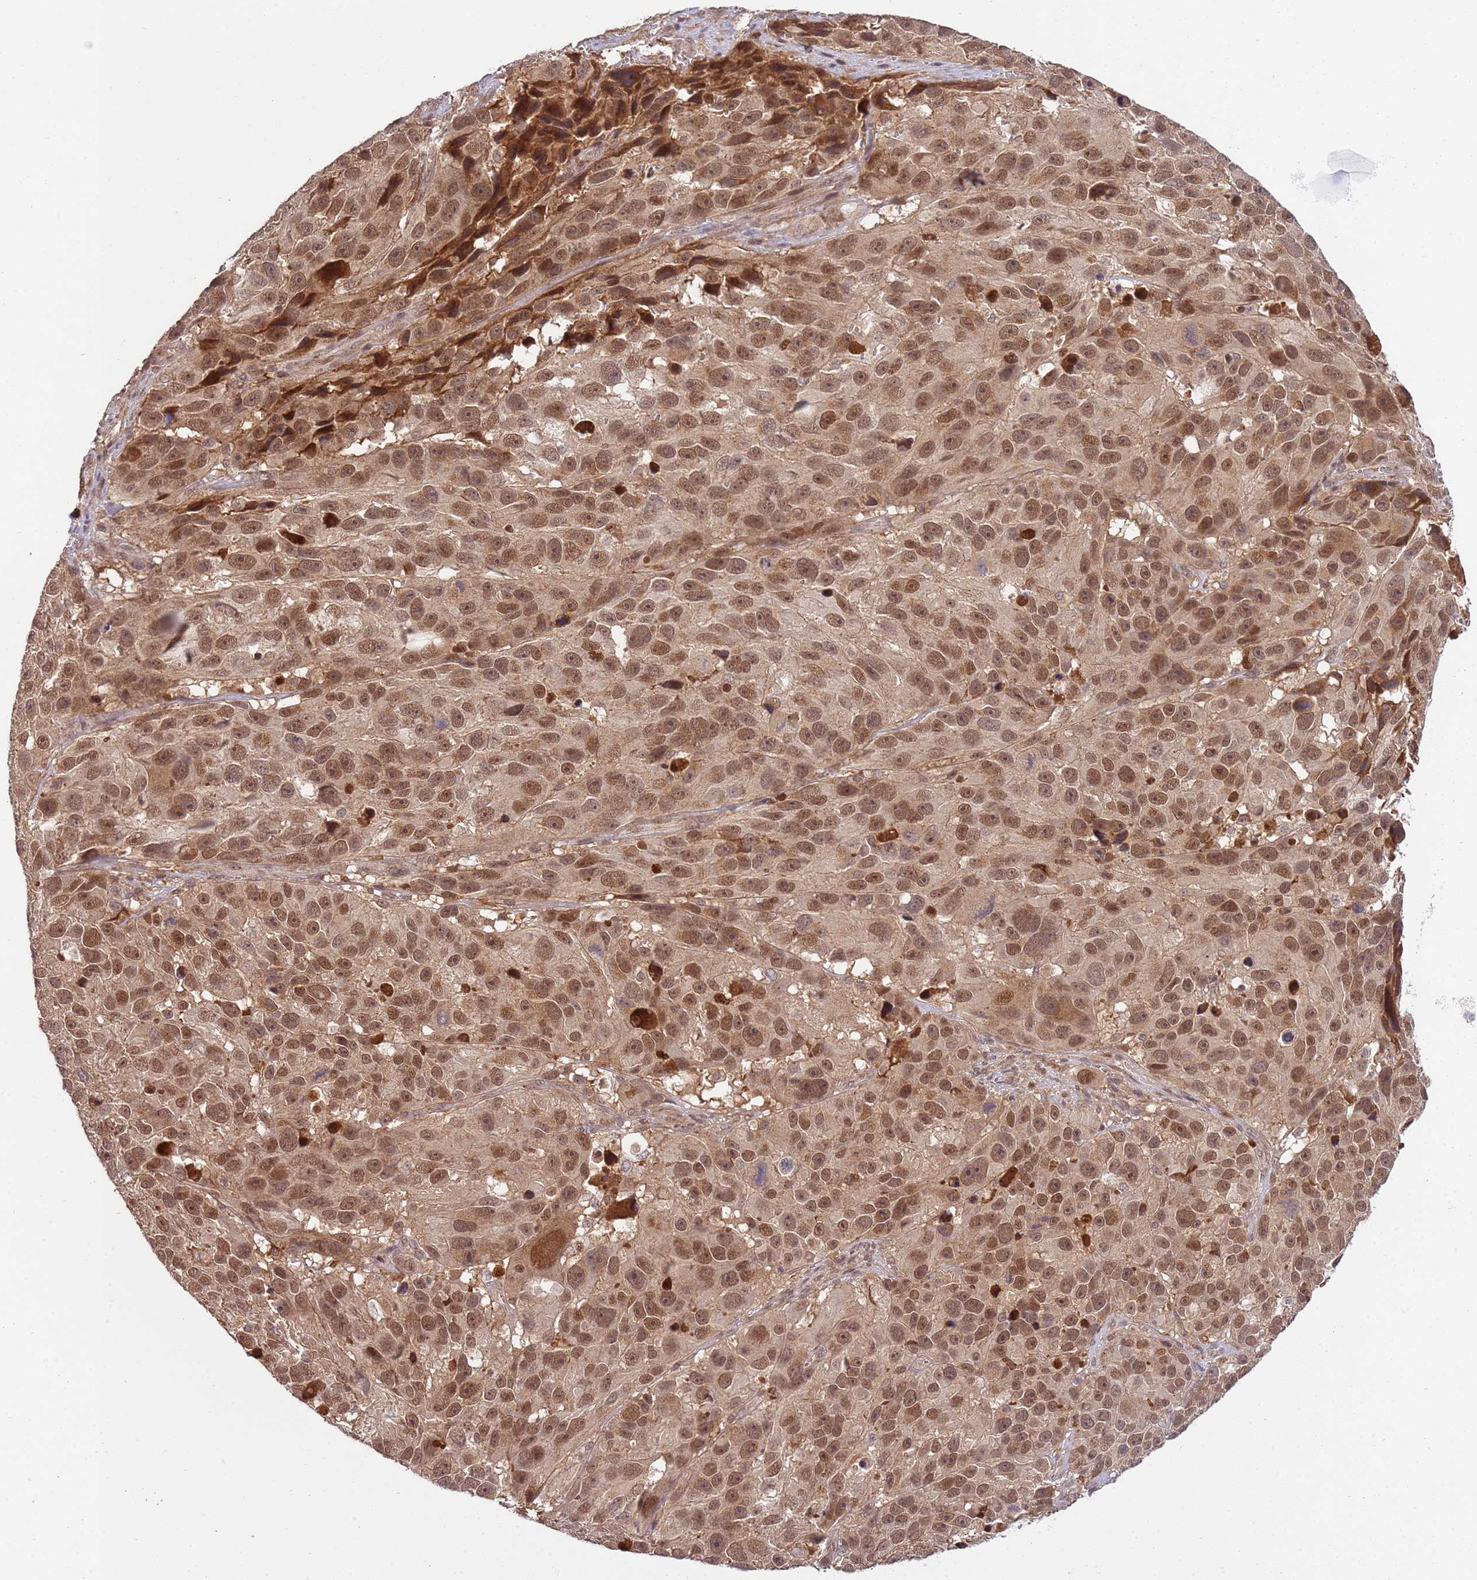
{"staining": {"intensity": "moderate", "quantity": ">75%", "location": "nuclear"}, "tissue": "melanoma", "cell_type": "Tumor cells", "image_type": "cancer", "snomed": [{"axis": "morphology", "description": "Malignant melanoma, NOS"}, {"axis": "topography", "description": "Skin"}], "caption": "Immunohistochemical staining of human malignant melanoma reveals medium levels of moderate nuclear protein expression in about >75% of tumor cells.", "gene": "ZNF624", "patient": {"sex": "male", "age": 84}}